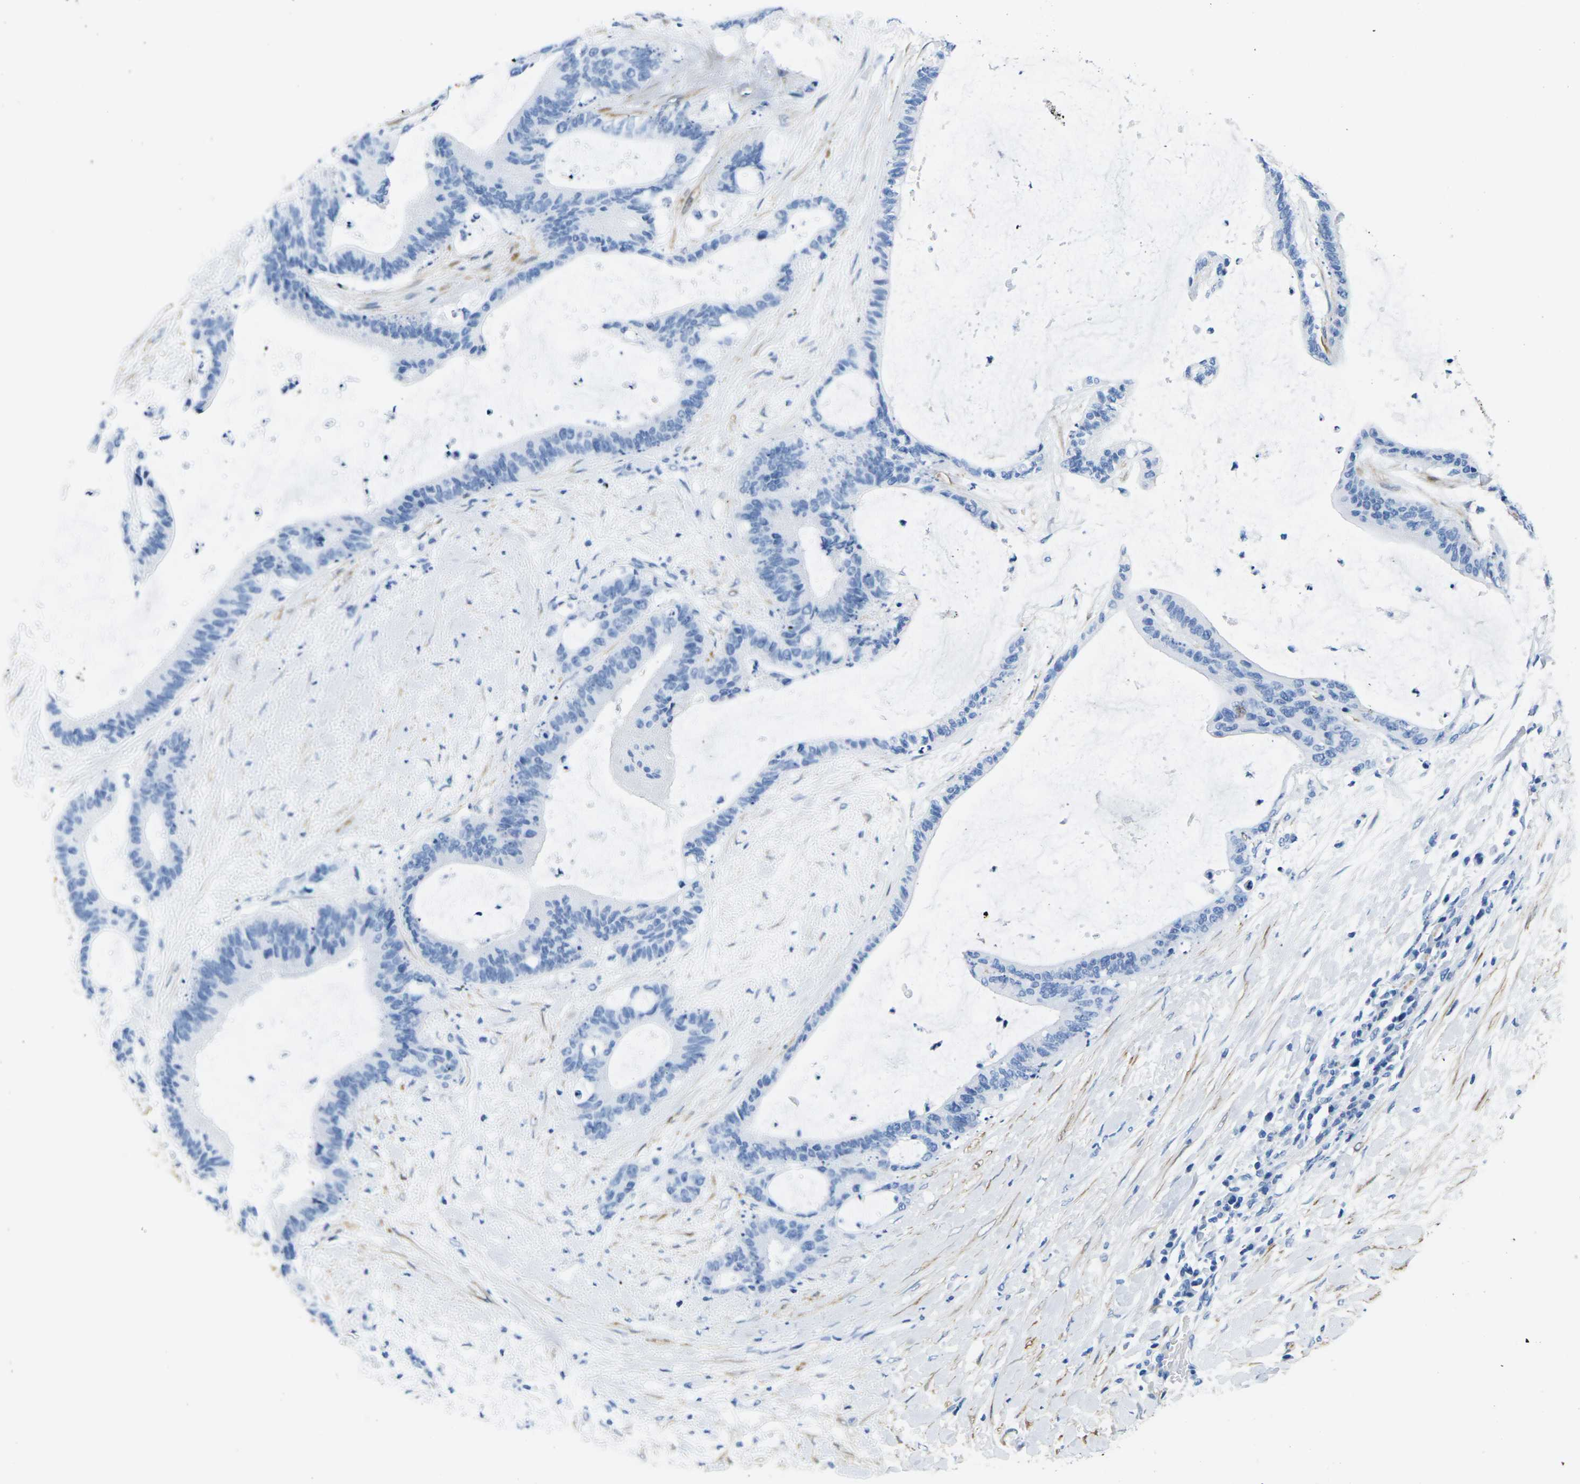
{"staining": {"intensity": "negative", "quantity": "none", "location": "none"}, "tissue": "liver cancer", "cell_type": "Tumor cells", "image_type": "cancer", "snomed": [{"axis": "morphology", "description": "Cholangiocarcinoma"}, {"axis": "topography", "description": "Liver"}], "caption": "This is an immunohistochemistry photomicrograph of liver cholangiocarcinoma. There is no positivity in tumor cells.", "gene": "CNN1", "patient": {"sex": "female", "age": 73}}